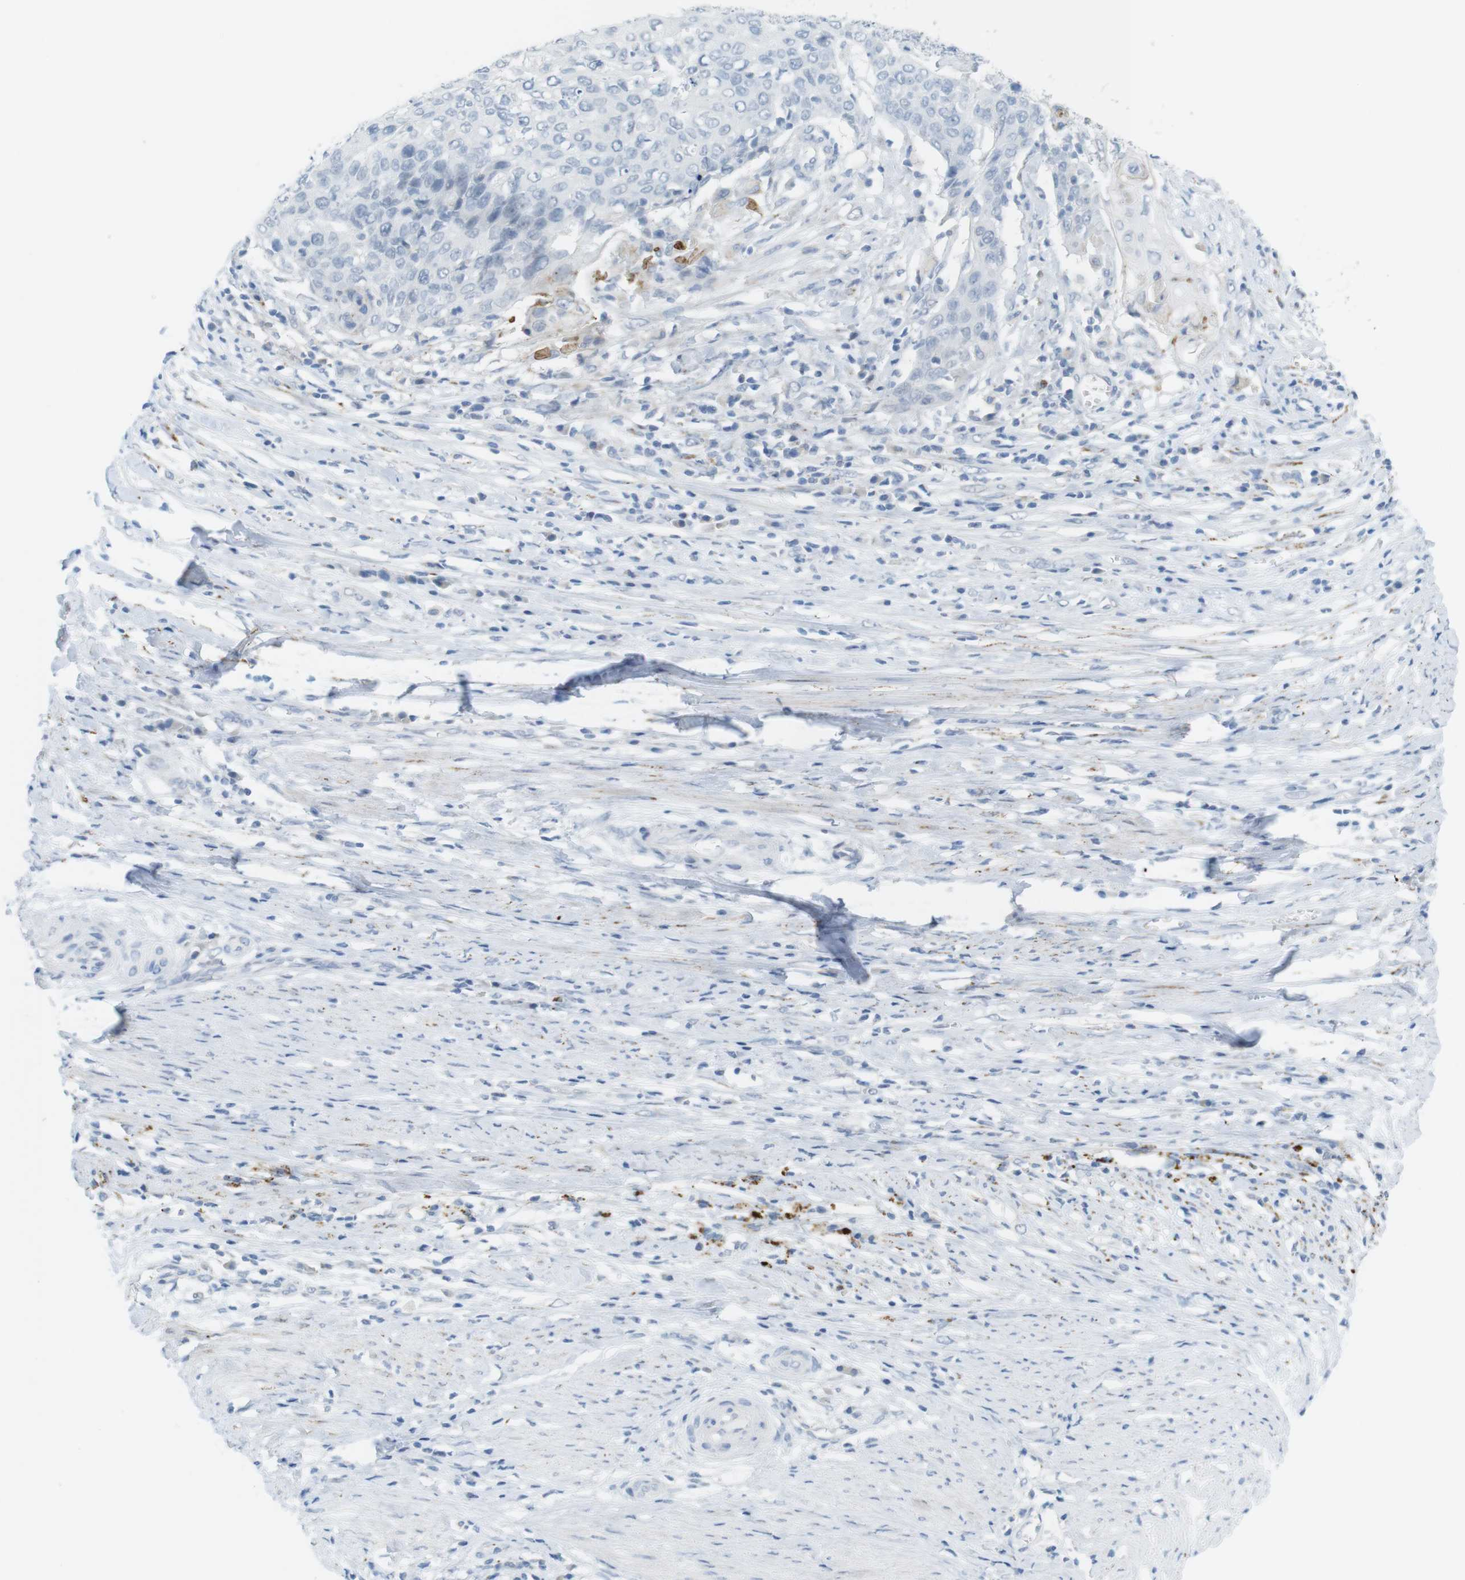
{"staining": {"intensity": "negative", "quantity": "none", "location": "none"}, "tissue": "cervical cancer", "cell_type": "Tumor cells", "image_type": "cancer", "snomed": [{"axis": "morphology", "description": "Squamous cell carcinoma, NOS"}, {"axis": "topography", "description": "Cervix"}], "caption": "Tumor cells are negative for brown protein staining in cervical cancer.", "gene": "YIPF1", "patient": {"sex": "female", "age": 39}}